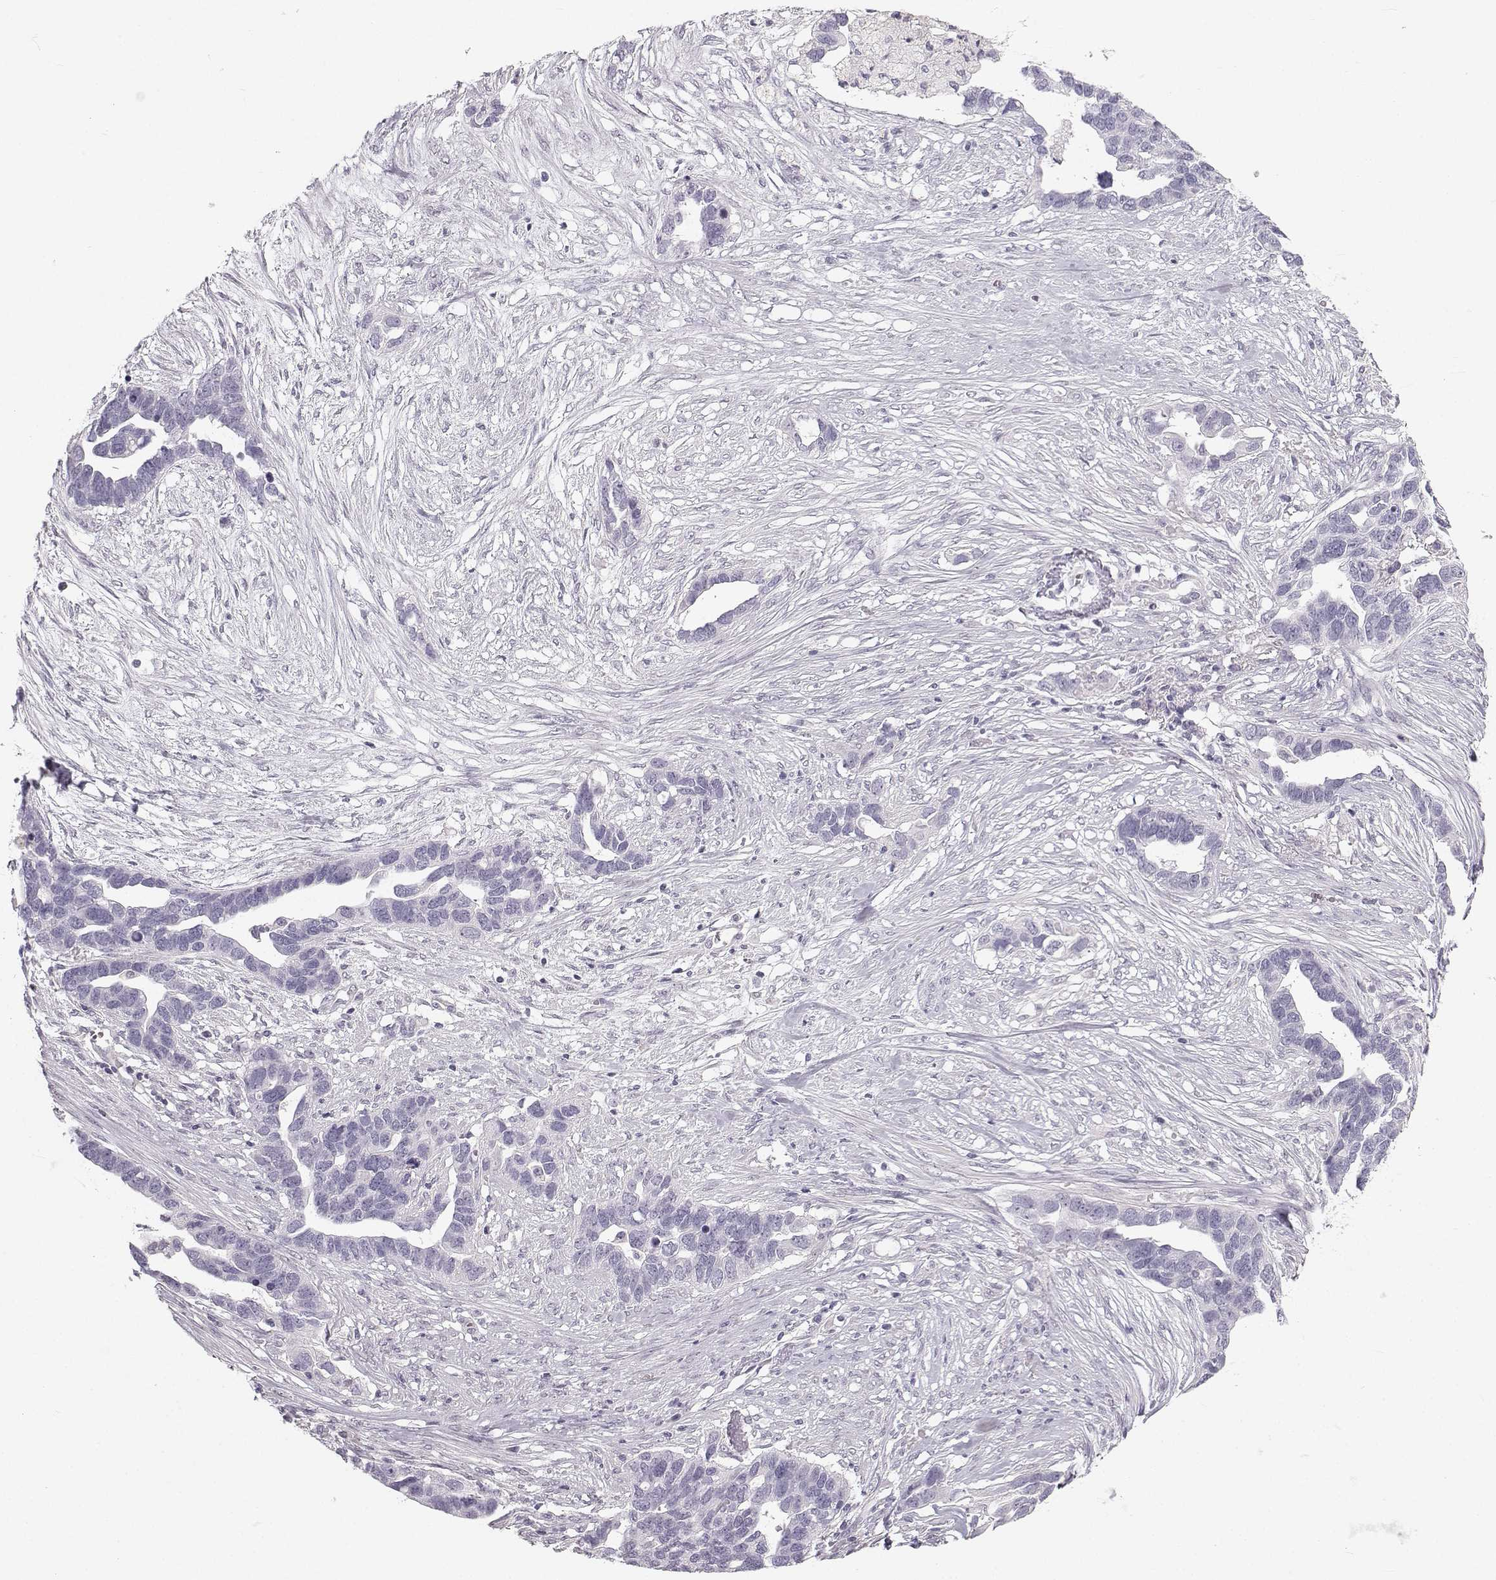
{"staining": {"intensity": "negative", "quantity": "none", "location": "none"}, "tissue": "ovarian cancer", "cell_type": "Tumor cells", "image_type": "cancer", "snomed": [{"axis": "morphology", "description": "Cystadenocarcinoma, serous, NOS"}, {"axis": "topography", "description": "Ovary"}], "caption": "Ovarian cancer was stained to show a protein in brown. There is no significant staining in tumor cells. Brightfield microscopy of immunohistochemistry (IHC) stained with DAB (3,3'-diaminobenzidine) (brown) and hematoxylin (blue), captured at high magnification.", "gene": "OIP5", "patient": {"sex": "female", "age": 54}}